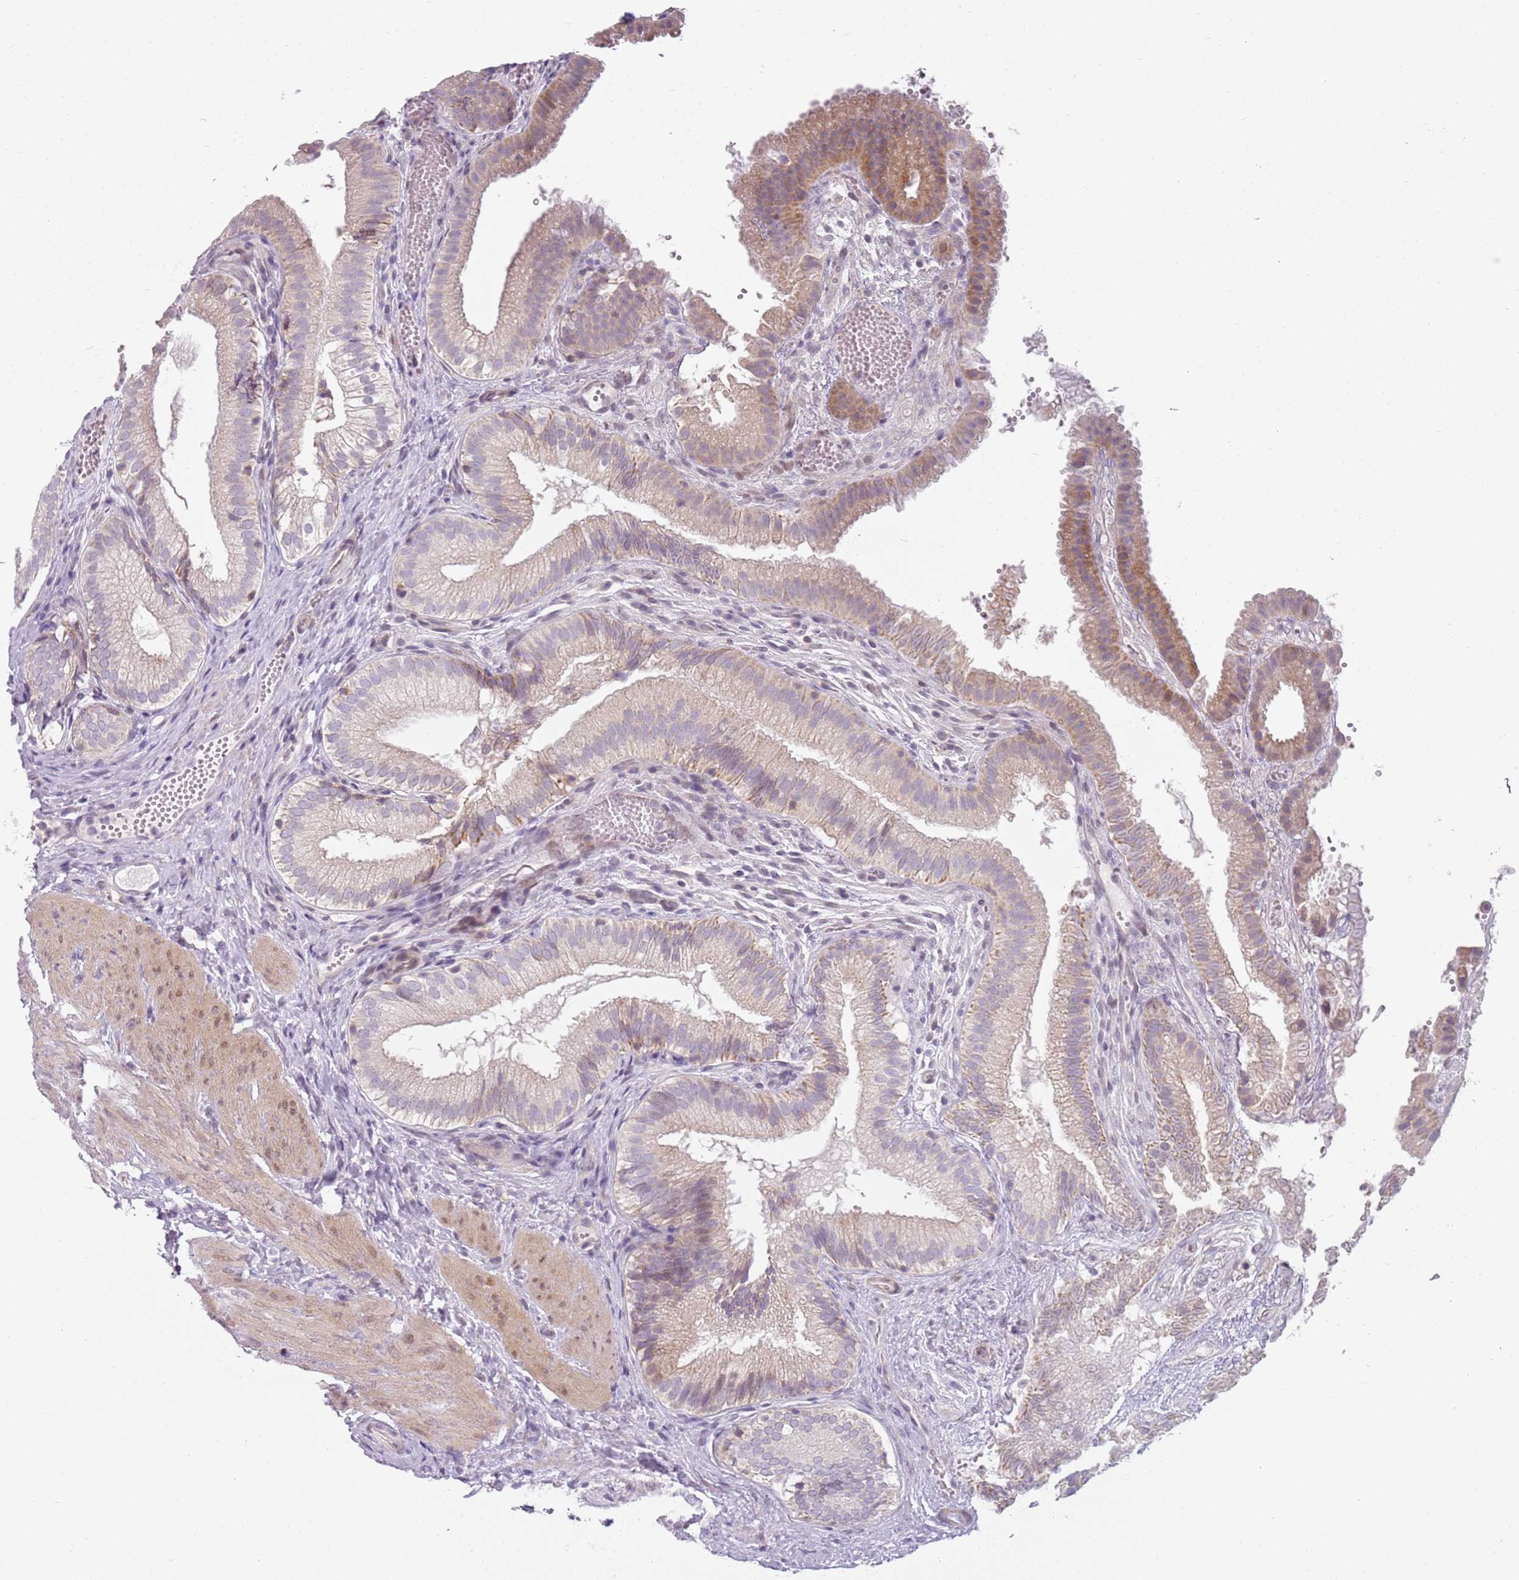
{"staining": {"intensity": "moderate", "quantity": "<25%", "location": "cytoplasmic/membranous"}, "tissue": "gallbladder", "cell_type": "Glandular cells", "image_type": "normal", "snomed": [{"axis": "morphology", "description": "Normal tissue, NOS"}, {"axis": "topography", "description": "Gallbladder"}], "caption": "Moderate cytoplasmic/membranous staining is present in approximately <25% of glandular cells in benign gallbladder. The protein of interest is shown in brown color, while the nuclei are stained blue.", "gene": "DEFB116", "patient": {"sex": "female", "age": 30}}